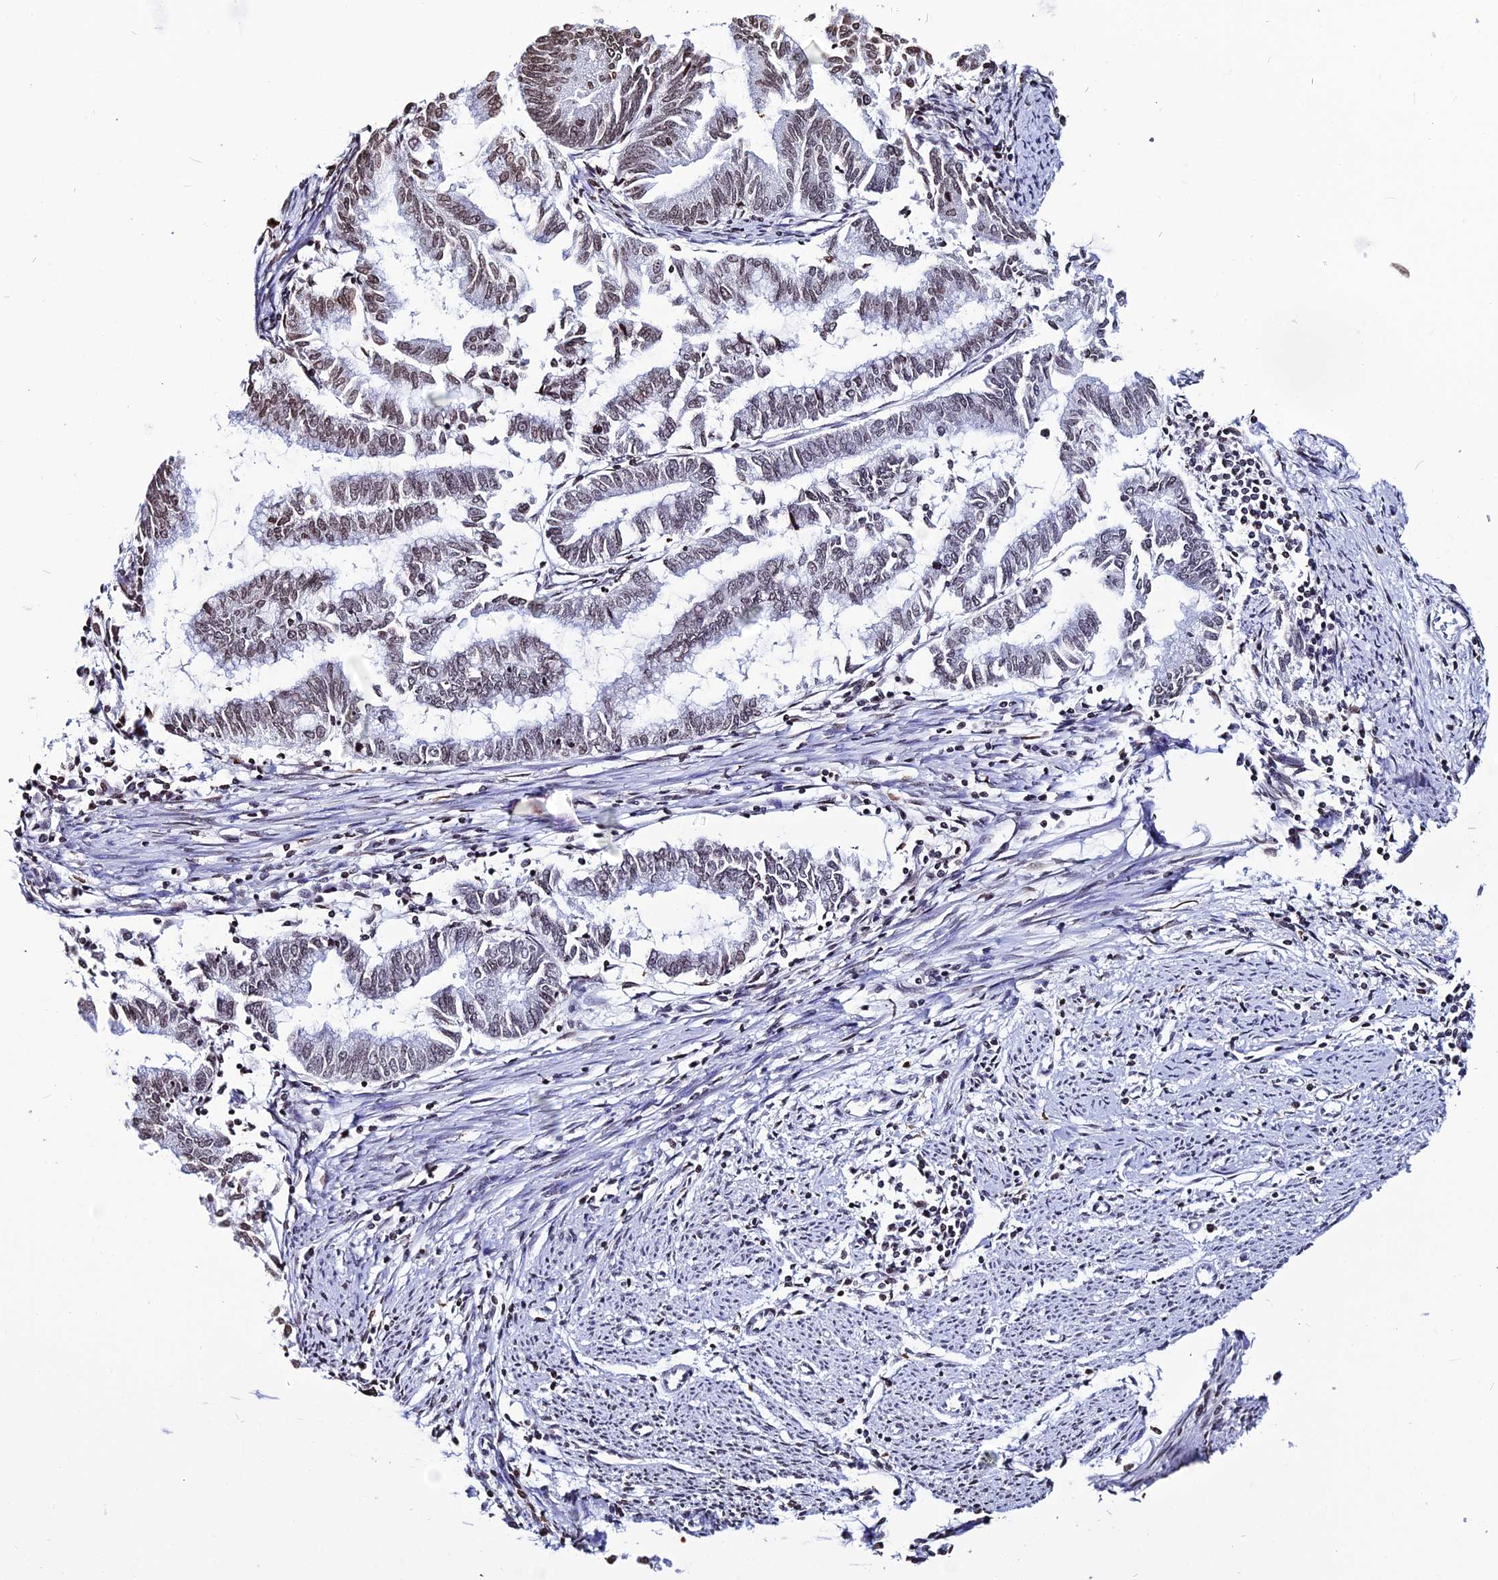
{"staining": {"intensity": "moderate", "quantity": ">75%", "location": "nuclear"}, "tissue": "endometrial cancer", "cell_type": "Tumor cells", "image_type": "cancer", "snomed": [{"axis": "morphology", "description": "Adenocarcinoma, NOS"}, {"axis": "topography", "description": "Endometrium"}], "caption": "DAB immunohistochemical staining of human endometrial cancer (adenocarcinoma) demonstrates moderate nuclear protein positivity in approximately >75% of tumor cells. Using DAB (3,3'-diaminobenzidine) (brown) and hematoxylin (blue) stains, captured at high magnification using brightfield microscopy.", "gene": "MACROH2A2", "patient": {"sex": "female", "age": 79}}